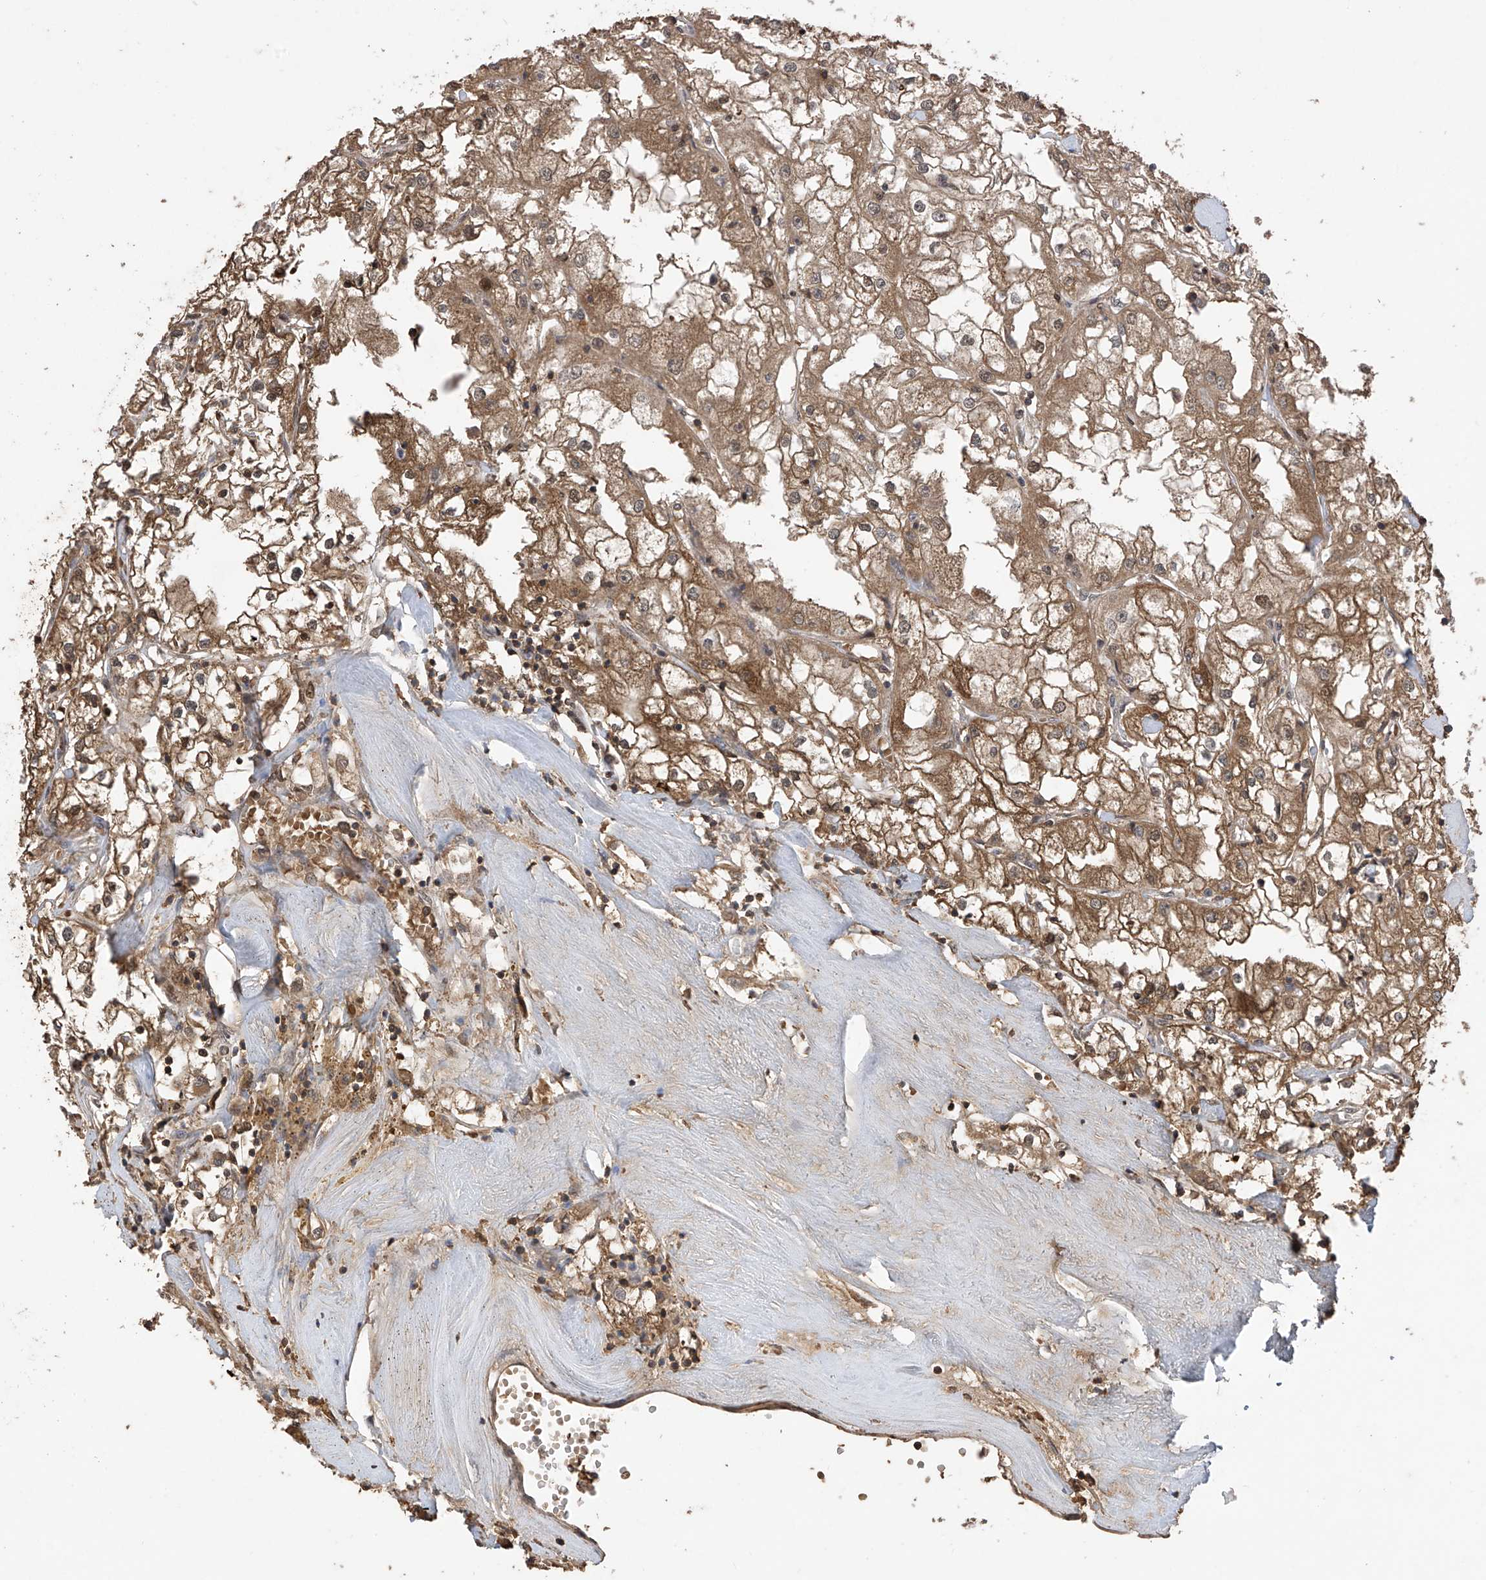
{"staining": {"intensity": "moderate", "quantity": ">75%", "location": "cytoplasmic/membranous"}, "tissue": "renal cancer", "cell_type": "Tumor cells", "image_type": "cancer", "snomed": [{"axis": "morphology", "description": "Adenocarcinoma, NOS"}, {"axis": "topography", "description": "Kidney"}], "caption": "Moderate cytoplasmic/membranous positivity for a protein is present in about >75% of tumor cells of adenocarcinoma (renal) using IHC.", "gene": "PNPT1", "patient": {"sex": "male", "age": 56}}